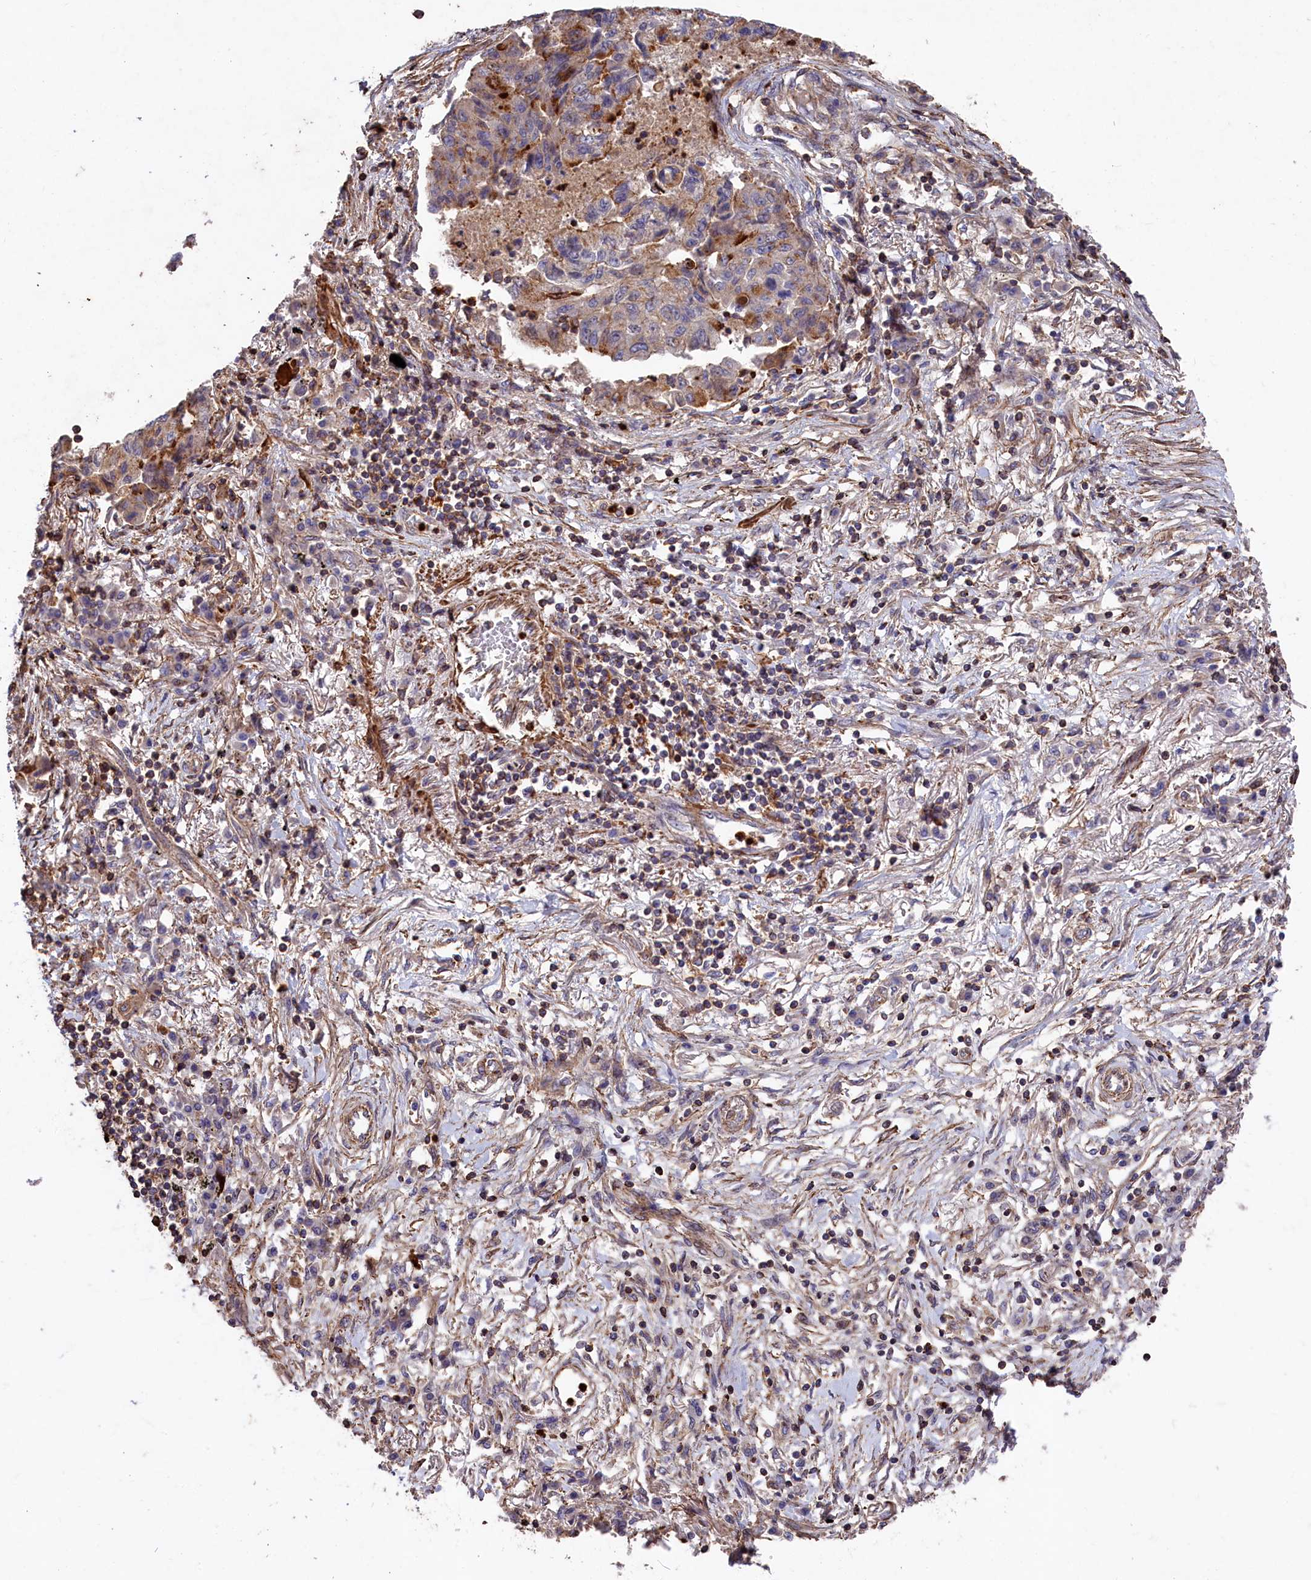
{"staining": {"intensity": "strong", "quantity": "<25%", "location": "cytoplasmic/membranous"}, "tissue": "lung cancer", "cell_type": "Tumor cells", "image_type": "cancer", "snomed": [{"axis": "morphology", "description": "Squamous cell carcinoma, NOS"}, {"axis": "topography", "description": "Lung"}], "caption": "This is an image of immunohistochemistry (IHC) staining of lung squamous cell carcinoma, which shows strong positivity in the cytoplasmic/membranous of tumor cells.", "gene": "RAPSN", "patient": {"sex": "male", "age": 74}}